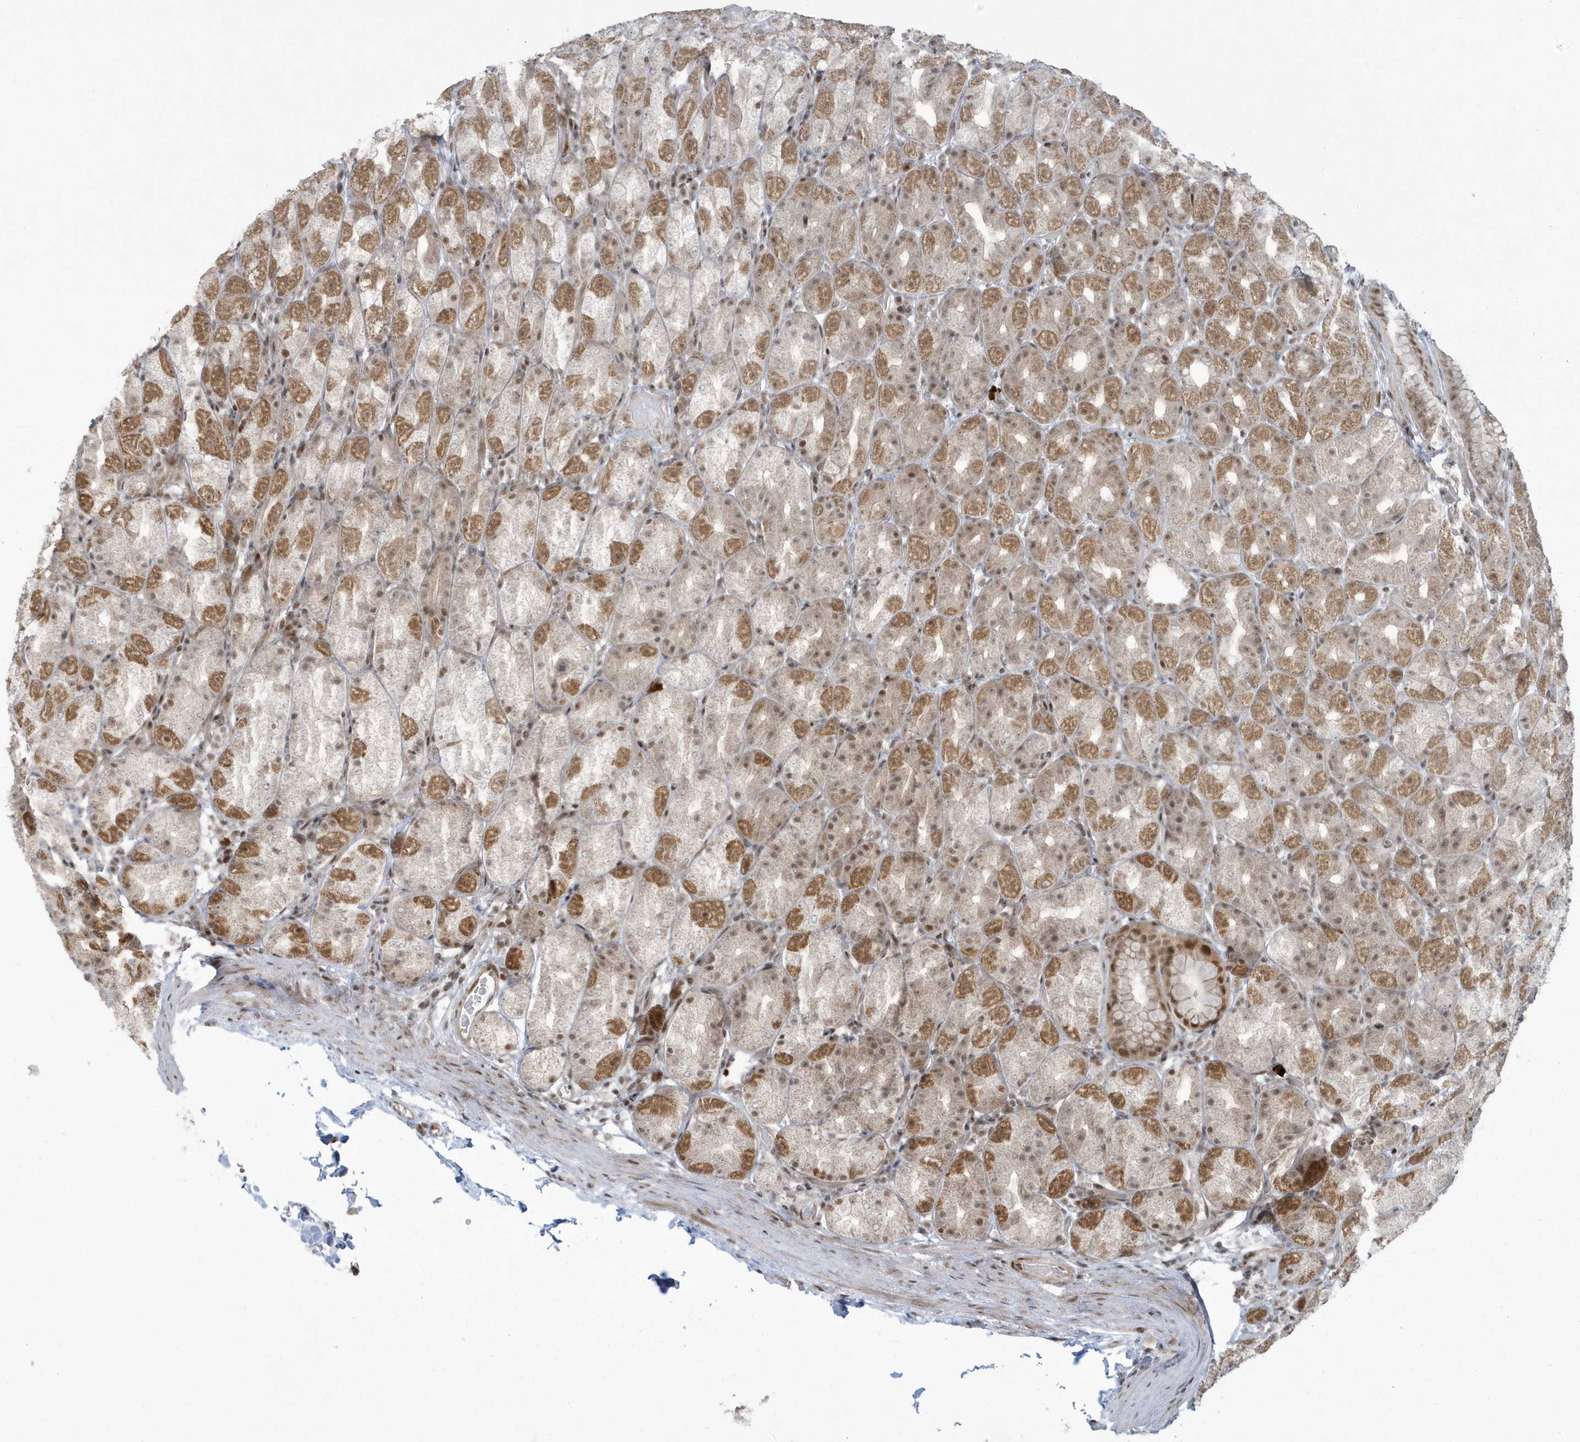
{"staining": {"intensity": "moderate", "quantity": "25%-75%", "location": "cytoplasmic/membranous,nuclear"}, "tissue": "stomach", "cell_type": "Glandular cells", "image_type": "normal", "snomed": [{"axis": "morphology", "description": "Normal tissue, NOS"}, {"axis": "topography", "description": "Stomach, upper"}], "caption": "IHC (DAB (3,3'-diaminobenzidine)) staining of benign stomach demonstrates moderate cytoplasmic/membranous,nuclear protein positivity in approximately 25%-75% of glandular cells. (IHC, brightfield microscopy, high magnification).", "gene": "C1orf52", "patient": {"sex": "male", "age": 68}}